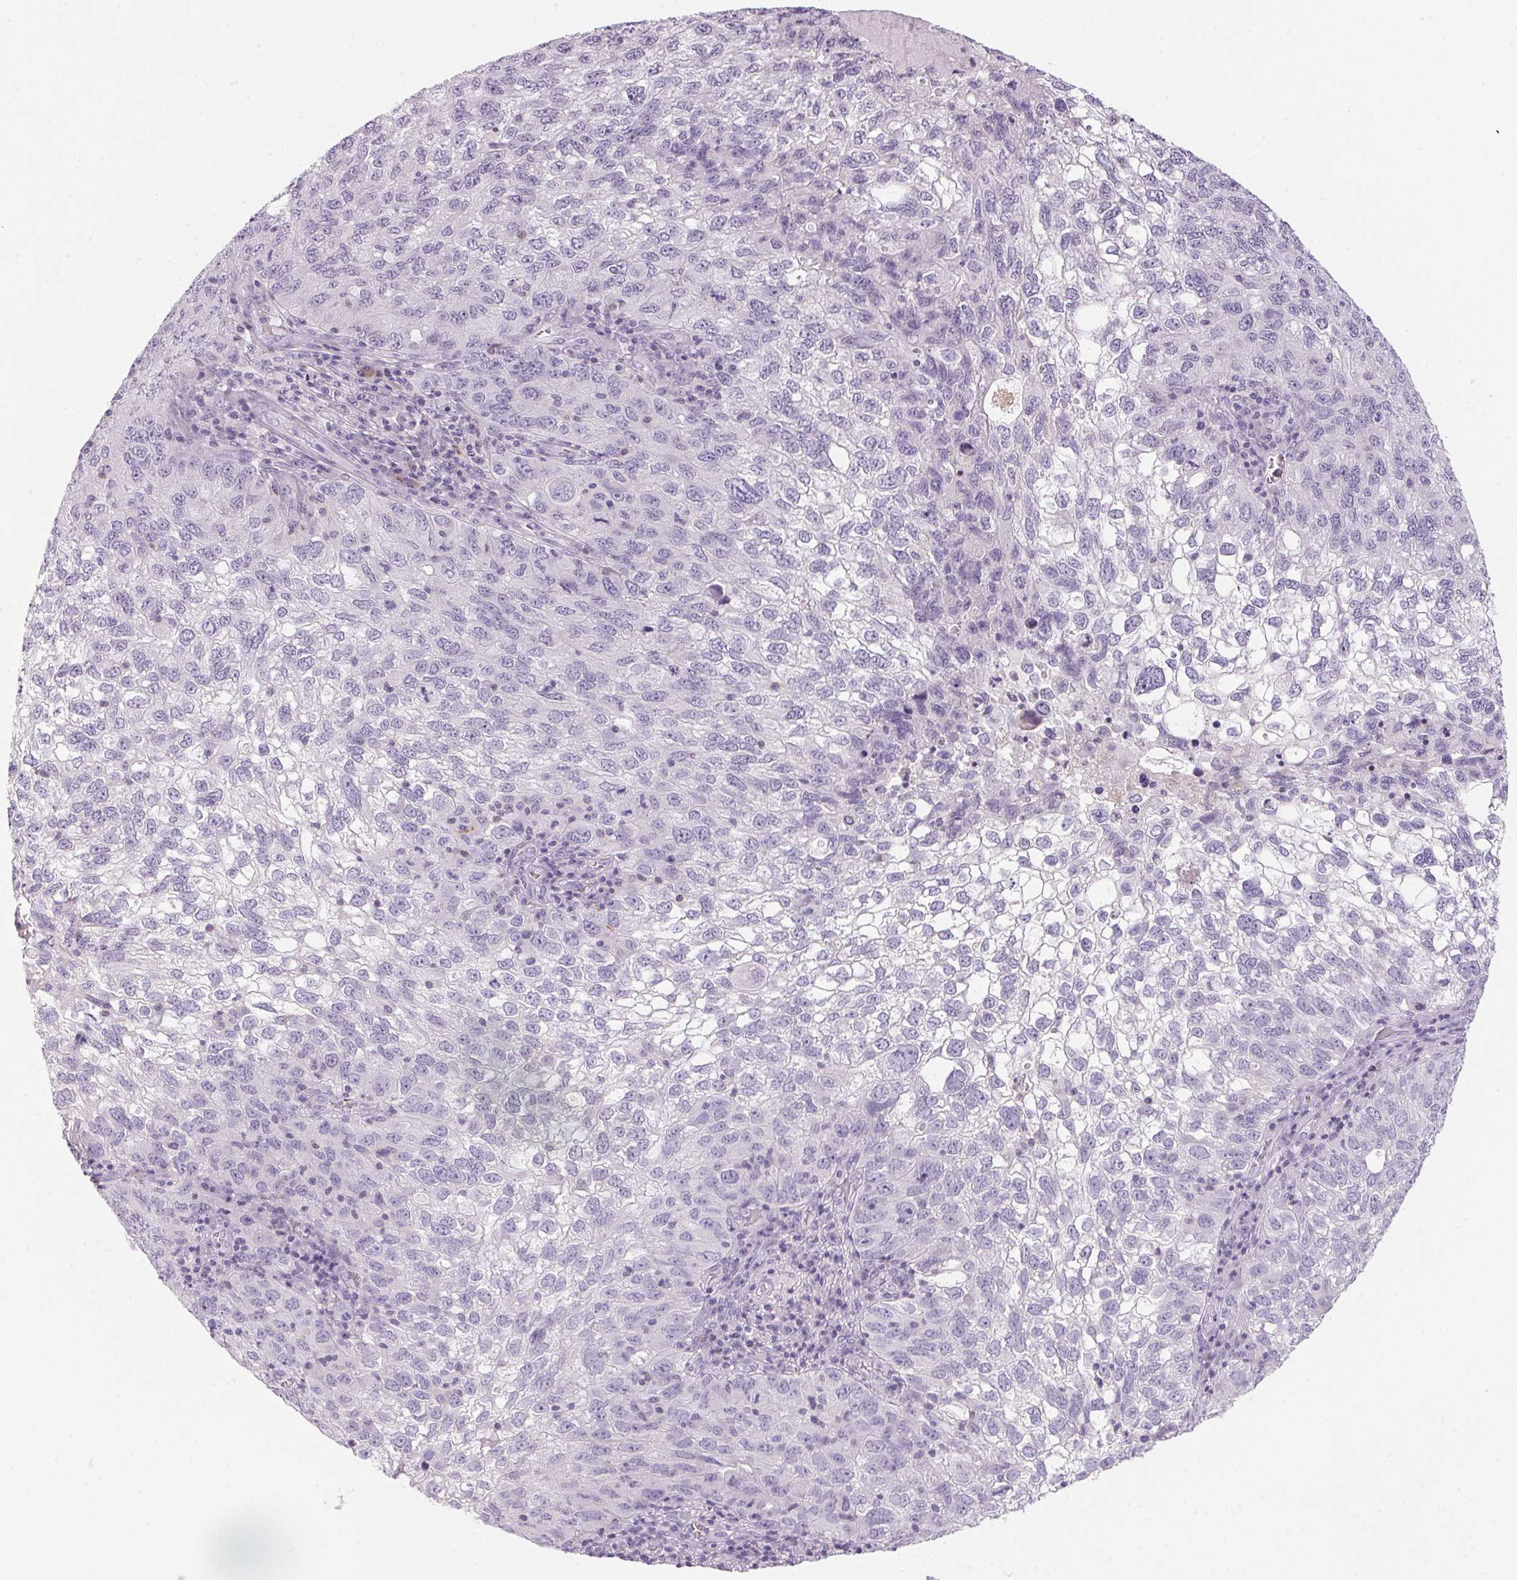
{"staining": {"intensity": "negative", "quantity": "none", "location": "none"}, "tissue": "cervical cancer", "cell_type": "Tumor cells", "image_type": "cancer", "snomed": [{"axis": "morphology", "description": "Squamous cell carcinoma, NOS"}, {"axis": "topography", "description": "Cervix"}], "caption": "High power microscopy photomicrograph of an IHC image of cervical cancer (squamous cell carcinoma), revealing no significant positivity in tumor cells.", "gene": "ECPAS", "patient": {"sex": "female", "age": 55}}